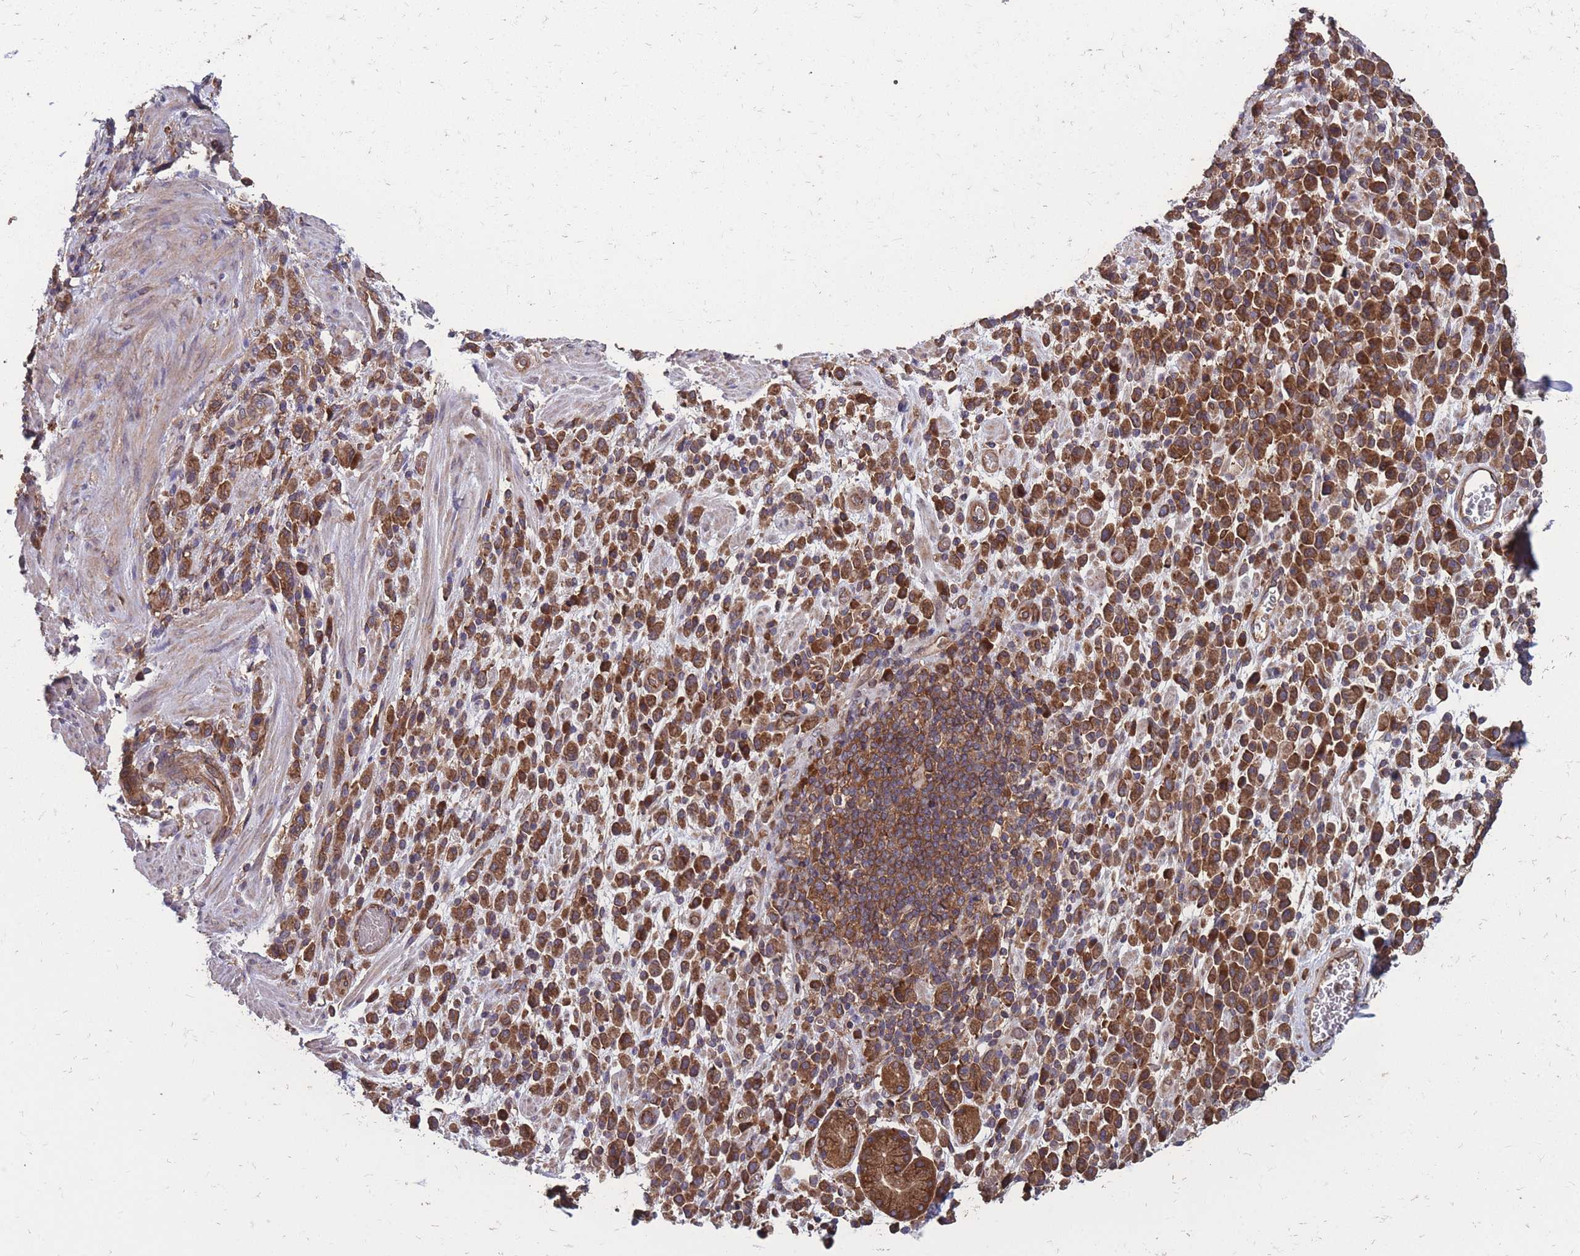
{"staining": {"intensity": "strong", "quantity": ">75%", "location": "cytoplasmic/membranous"}, "tissue": "stomach cancer", "cell_type": "Tumor cells", "image_type": "cancer", "snomed": [{"axis": "morphology", "description": "Adenocarcinoma, NOS"}, {"axis": "topography", "description": "Stomach"}], "caption": "This is an image of immunohistochemistry (IHC) staining of stomach cancer, which shows strong positivity in the cytoplasmic/membranous of tumor cells.", "gene": "ZPR1", "patient": {"sex": "male", "age": 77}}